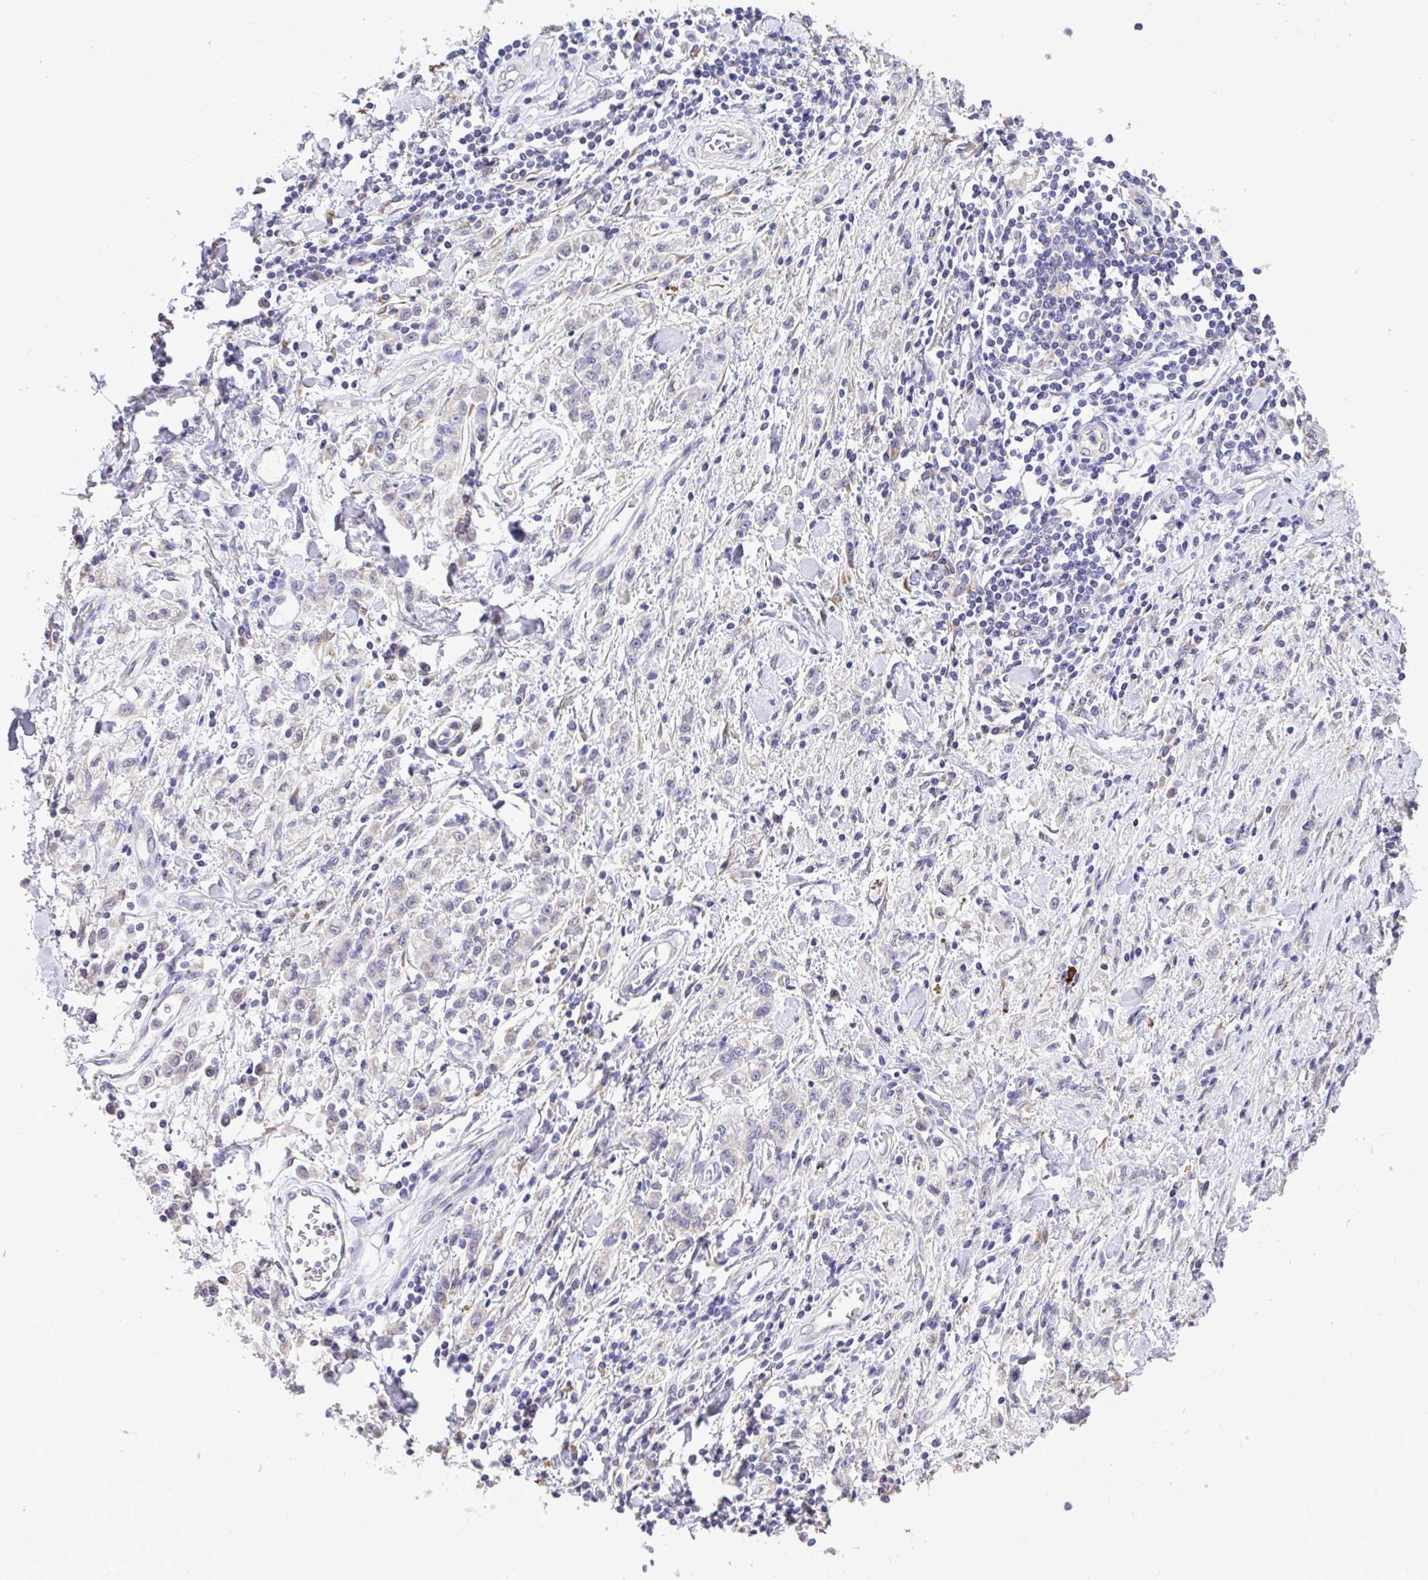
{"staining": {"intensity": "negative", "quantity": "none", "location": "none"}, "tissue": "stomach cancer", "cell_type": "Tumor cells", "image_type": "cancer", "snomed": [{"axis": "morphology", "description": "Adenocarcinoma, NOS"}, {"axis": "topography", "description": "Stomach"}], "caption": "A photomicrograph of stomach cancer stained for a protein reveals no brown staining in tumor cells.", "gene": "MPC2", "patient": {"sex": "male", "age": 77}}